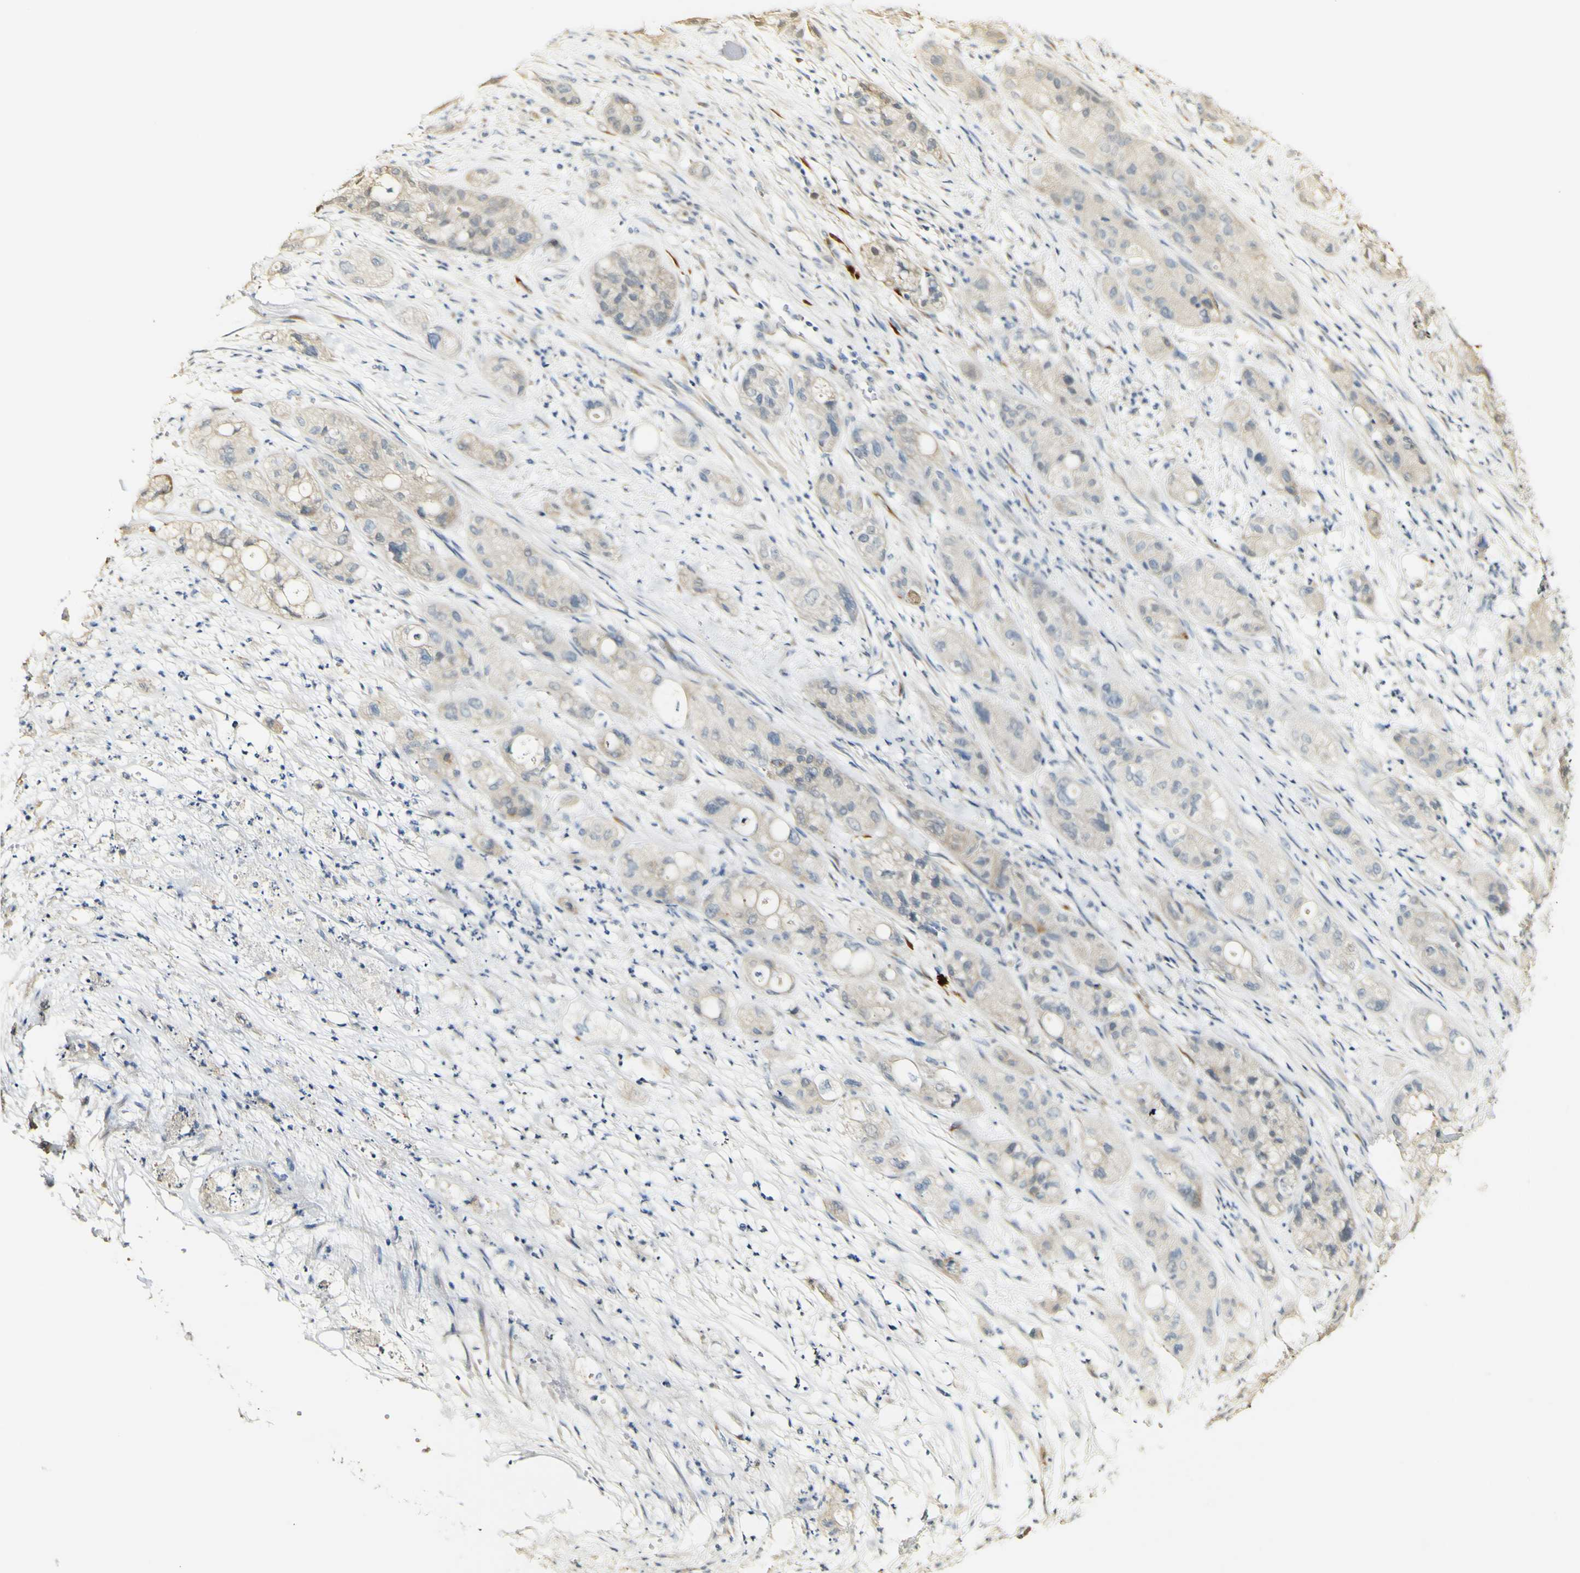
{"staining": {"intensity": "weak", "quantity": "25%-75%", "location": "cytoplasmic/membranous"}, "tissue": "pancreatic cancer", "cell_type": "Tumor cells", "image_type": "cancer", "snomed": [{"axis": "morphology", "description": "Adenocarcinoma, NOS"}, {"axis": "topography", "description": "Pancreas"}], "caption": "A histopathology image of pancreatic cancer (adenocarcinoma) stained for a protein shows weak cytoplasmic/membranous brown staining in tumor cells.", "gene": "FMO3", "patient": {"sex": "female", "age": 78}}